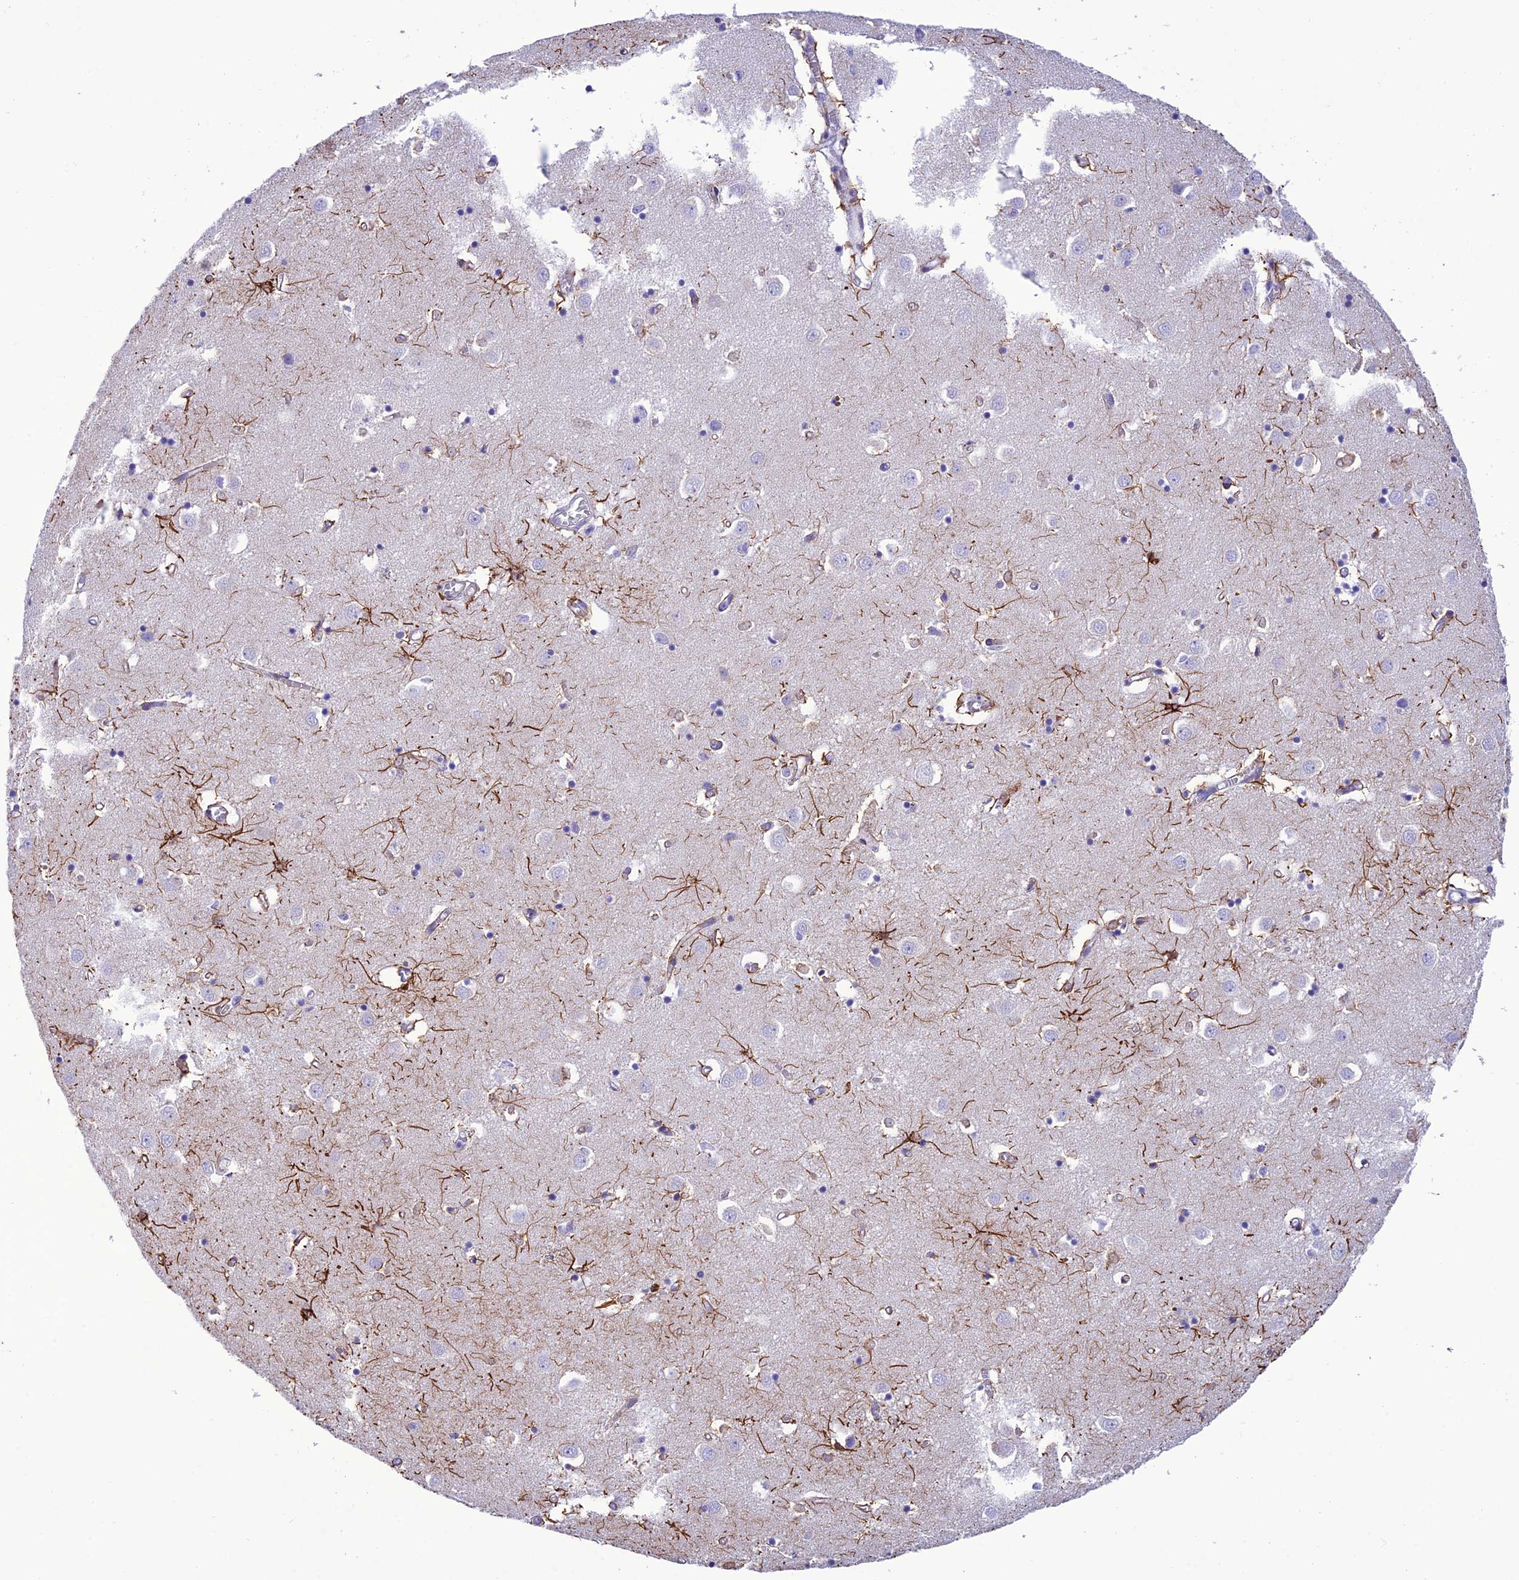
{"staining": {"intensity": "strong", "quantity": "<25%", "location": "cytoplasmic/membranous"}, "tissue": "caudate", "cell_type": "Glial cells", "image_type": "normal", "snomed": [{"axis": "morphology", "description": "Normal tissue, NOS"}, {"axis": "topography", "description": "Lateral ventricle wall"}], "caption": "This image shows unremarkable caudate stained with immunohistochemistry (IHC) to label a protein in brown. The cytoplasmic/membranous of glial cells show strong positivity for the protein. Nuclei are counter-stained blue.", "gene": "C17orf67", "patient": {"sex": "male", "age": 70}}